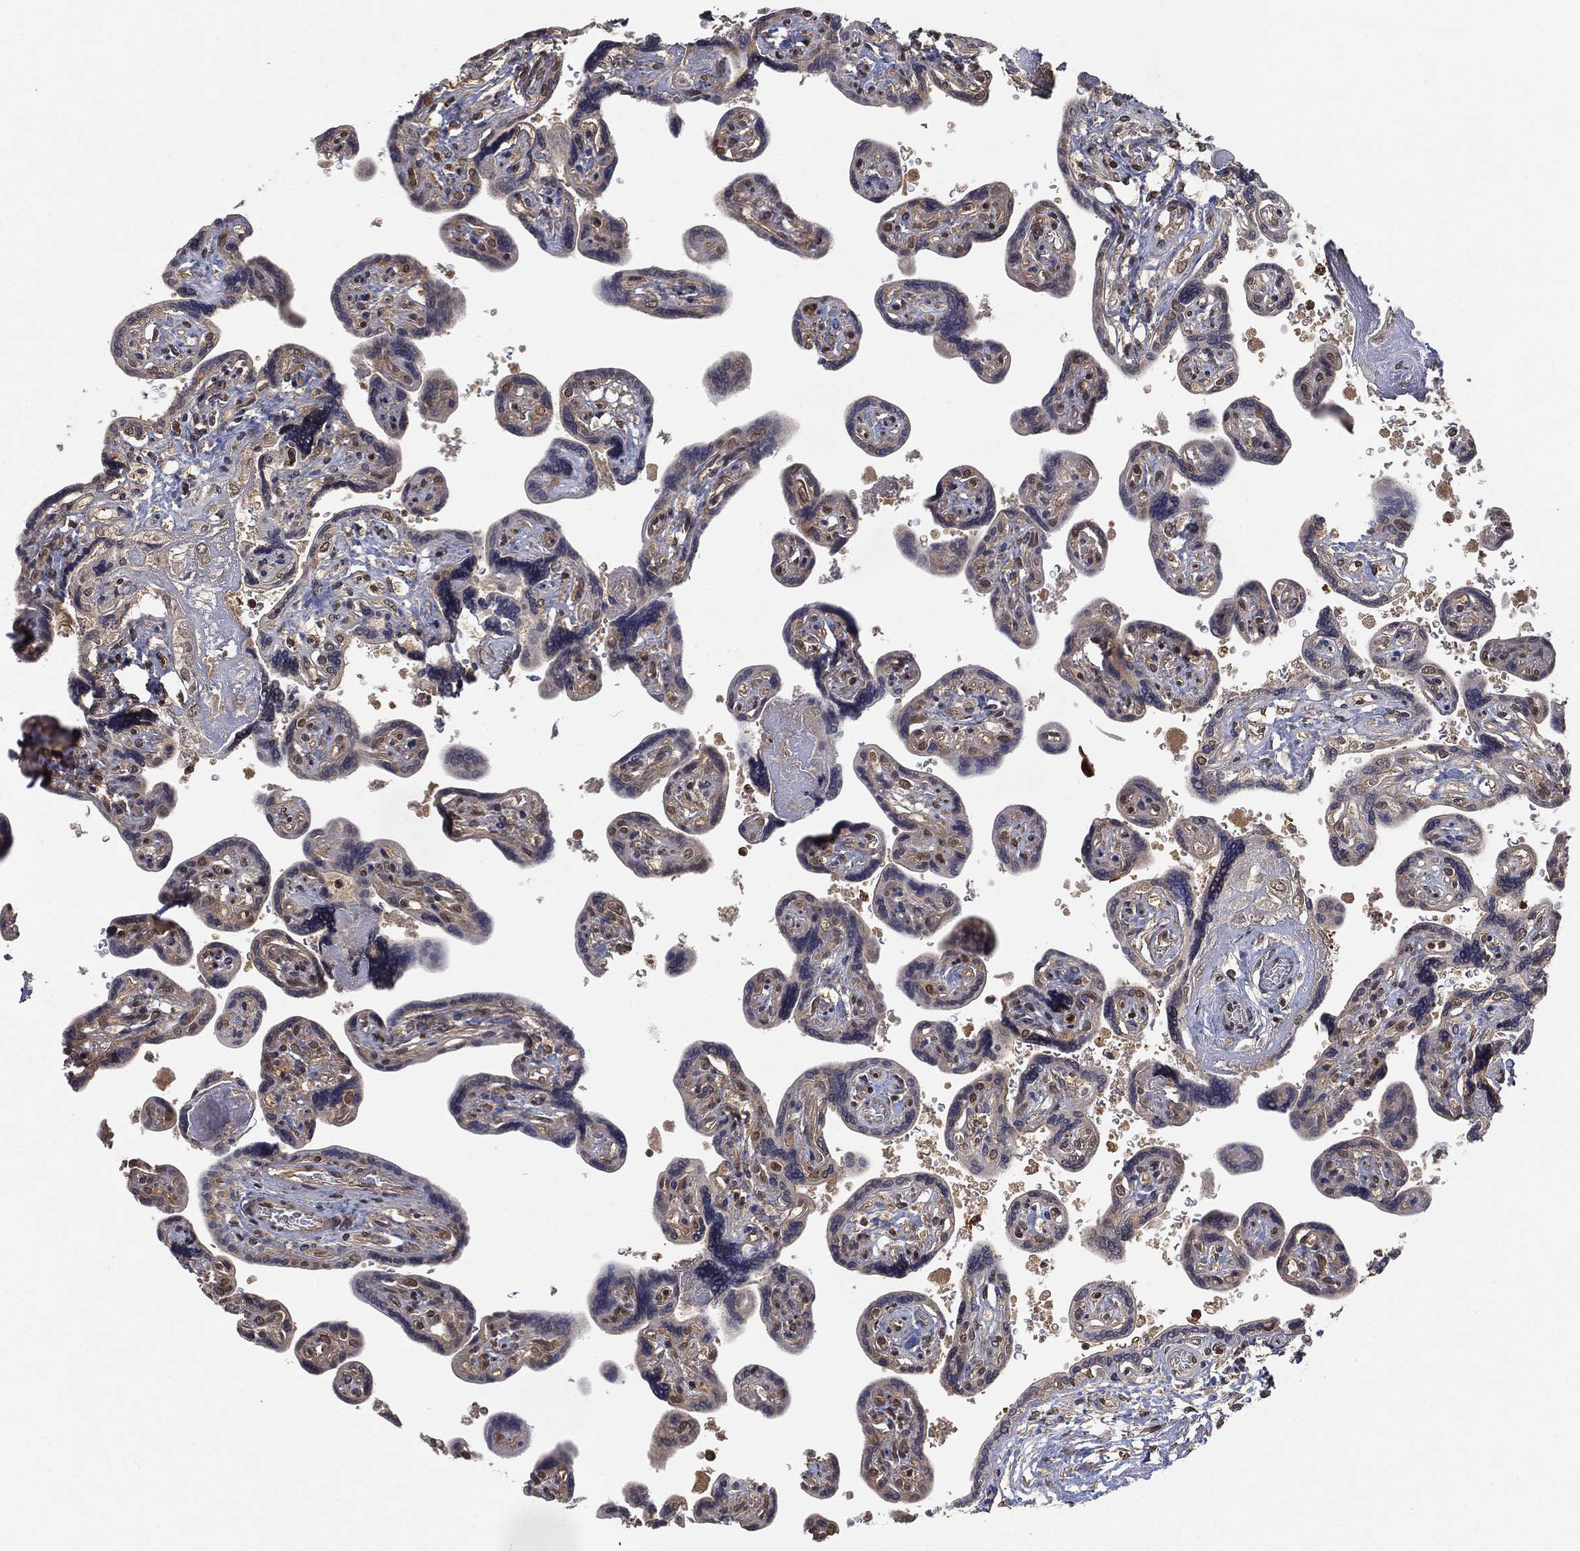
{"staining": {"intensity": "moderate", "quantity": ">75%", "location": "cytoplasmic/membranous"}, "tissue": "placenta", "cell_type": "Decidual cells", "image_type": "normal", "snomed": [{"axis": "morphology", "description": "Normal tissue, NOS"}, {"axis": "topography", "description": "Placenta"}], "caption": "DAB (3,3'-diaminobenzidine) immunohistochemical staining of benign placenta displays moderate cytoplasmic/membranous protein positivity in about >75% of decidual cells.", "gene": "UBA5", "patient": {"sex": "female", "age": 32}}